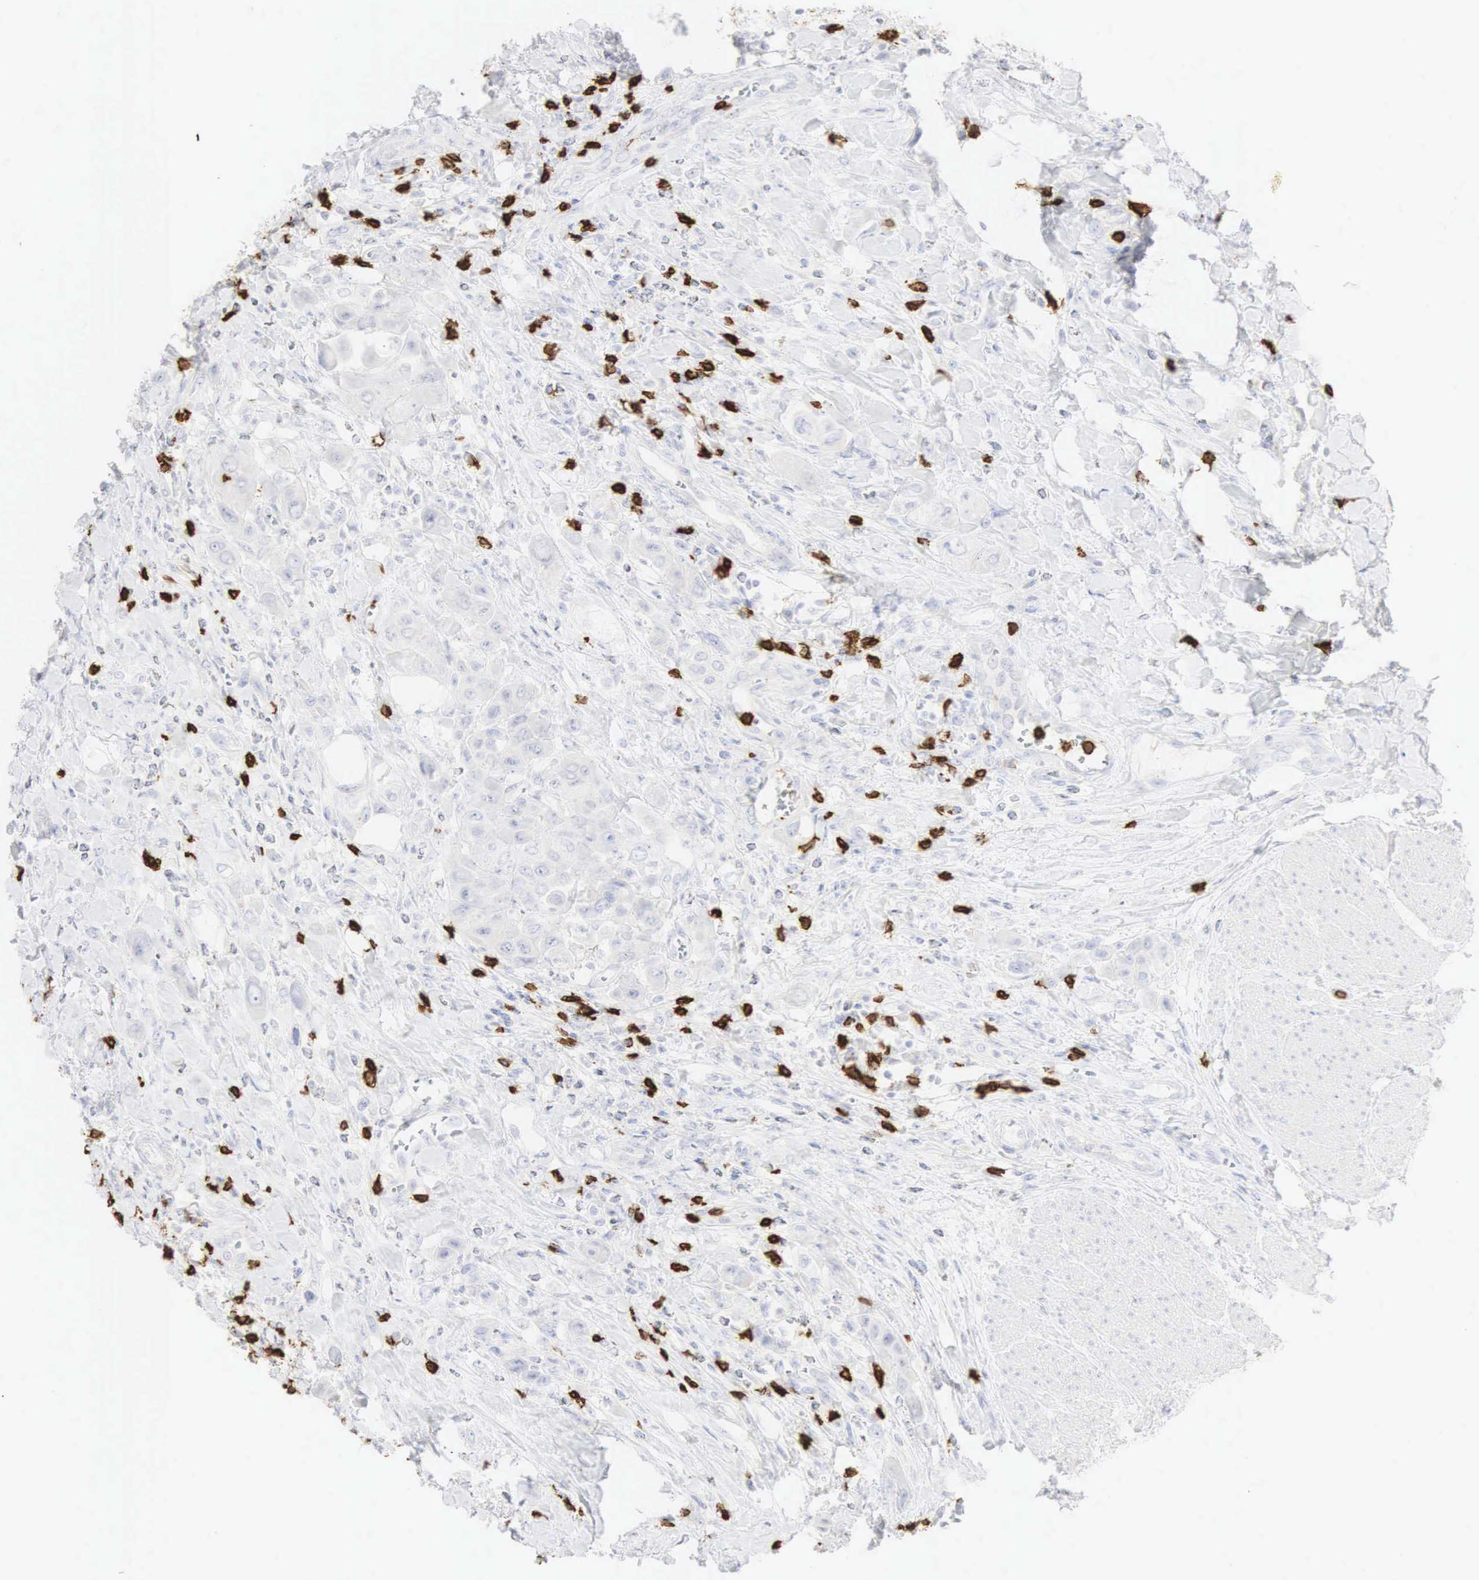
{"staining": {"intensity": "negative", "quantity": "none", "location": "none"}, "tissue": "urothelial cancer", "cell_type": "Tumor cells", "image_type": "cancer", "snomed": [{"axis": "morphology", "description": "Urothelial carcinoma, High grade"}, {"axis": "topography", "description": "Urinary bladder"}], "caption": "This is a image of IHC staining of urothelial cancer, which shows no staining in tumor cells.", "gene": "CD8A", "patient": {"sex": "male", "age": 50}}